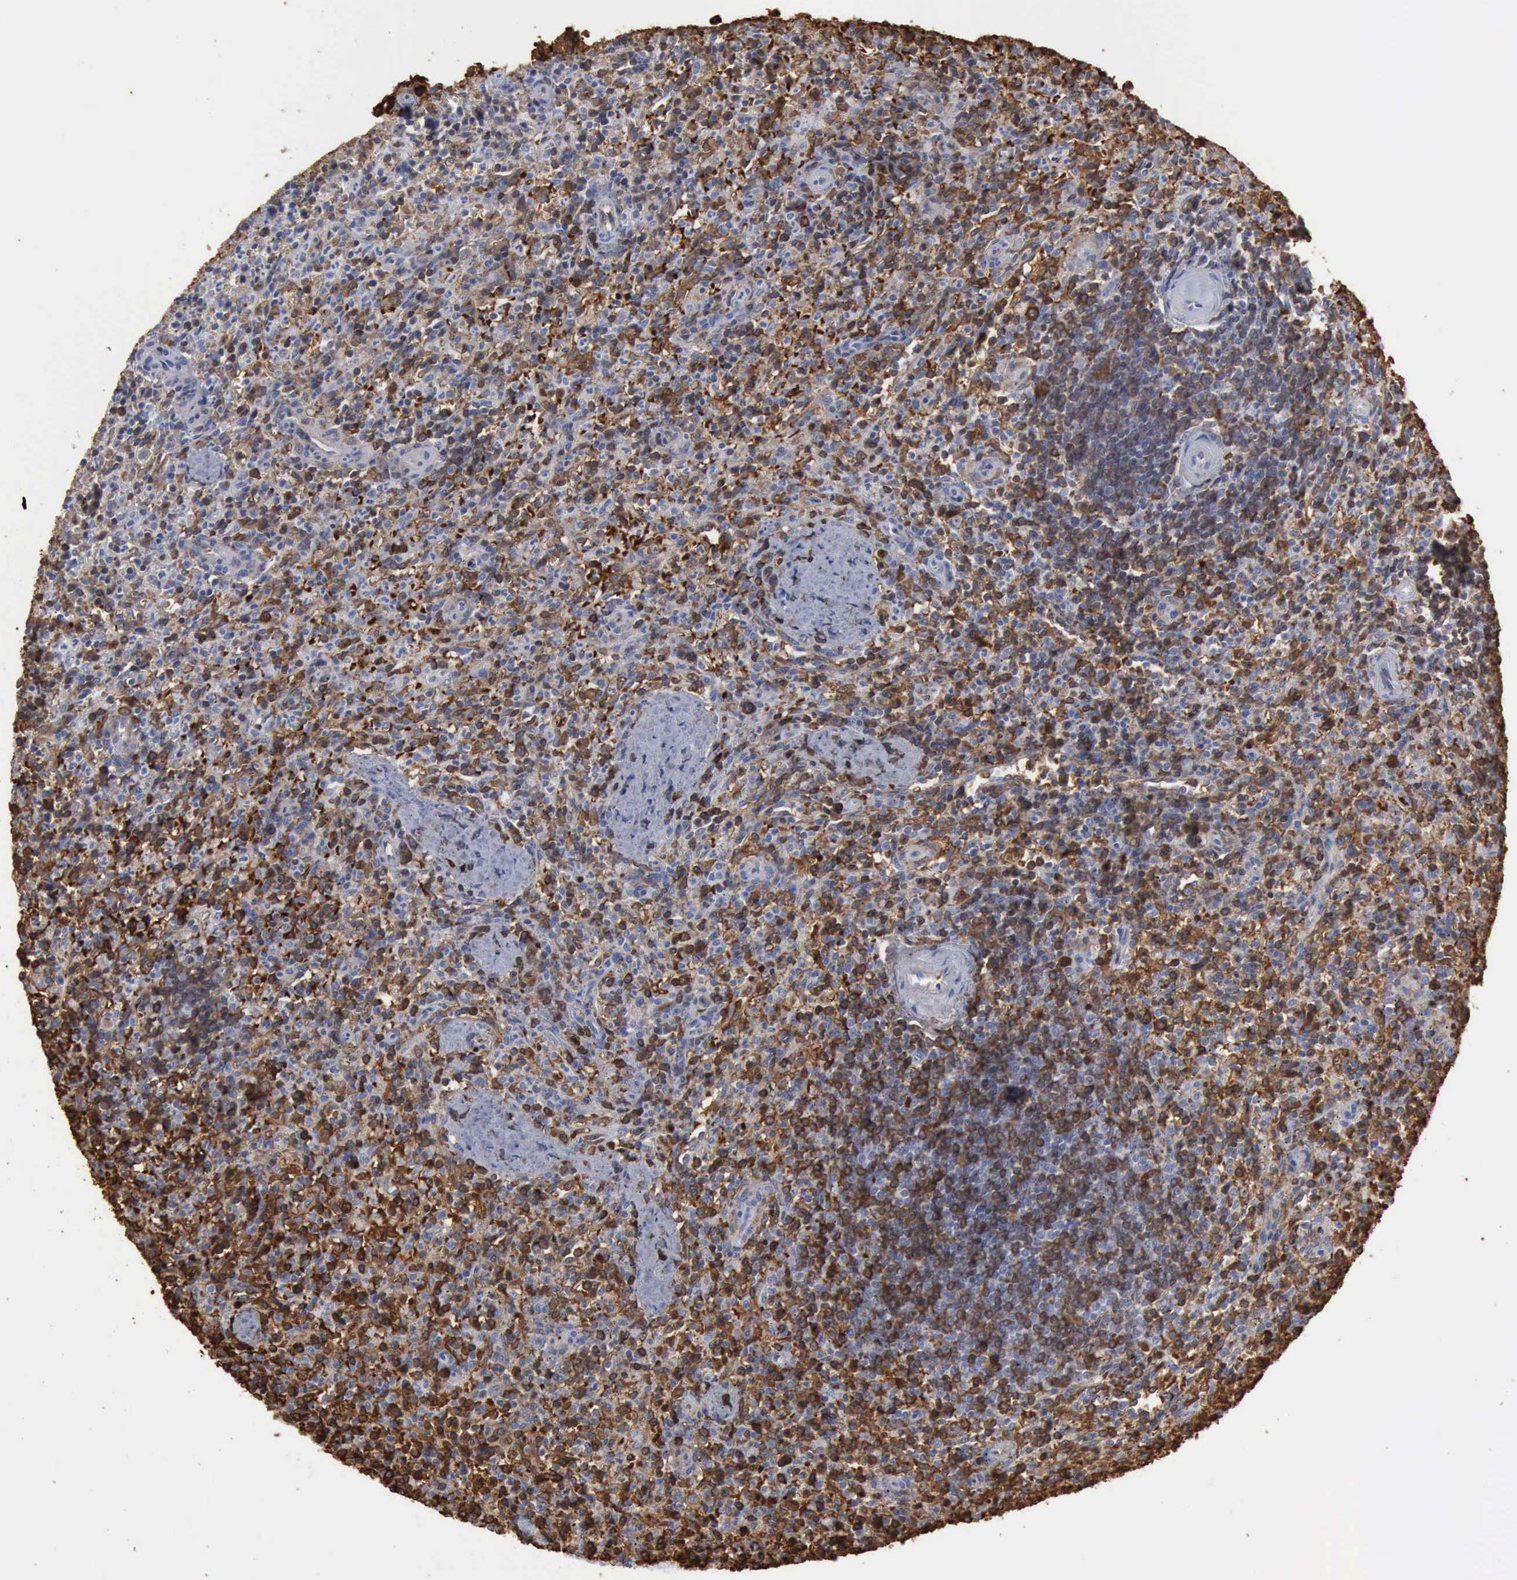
{"staining": {"intensity": "moderate", "quantity": "25%-75%", "location": "cytoplasmic/membranous"}, "tissue": "spleen", "cell_type": "Cells in red pulp", "image_type": "normal", "snomed": [{"axis": "morphology", "description": "Normal tissue, NOS"}, {"axis": "topography", "description": "Spleen"}], "caption": "This is a photomicrograph of immunohistochemistry staining of normal spleen, which shows moderate staining in the cytoplasmic/membranous of cells in red pulp.", "gene": "TGFB1", "patient": {"sex": "male", "age": 72}}